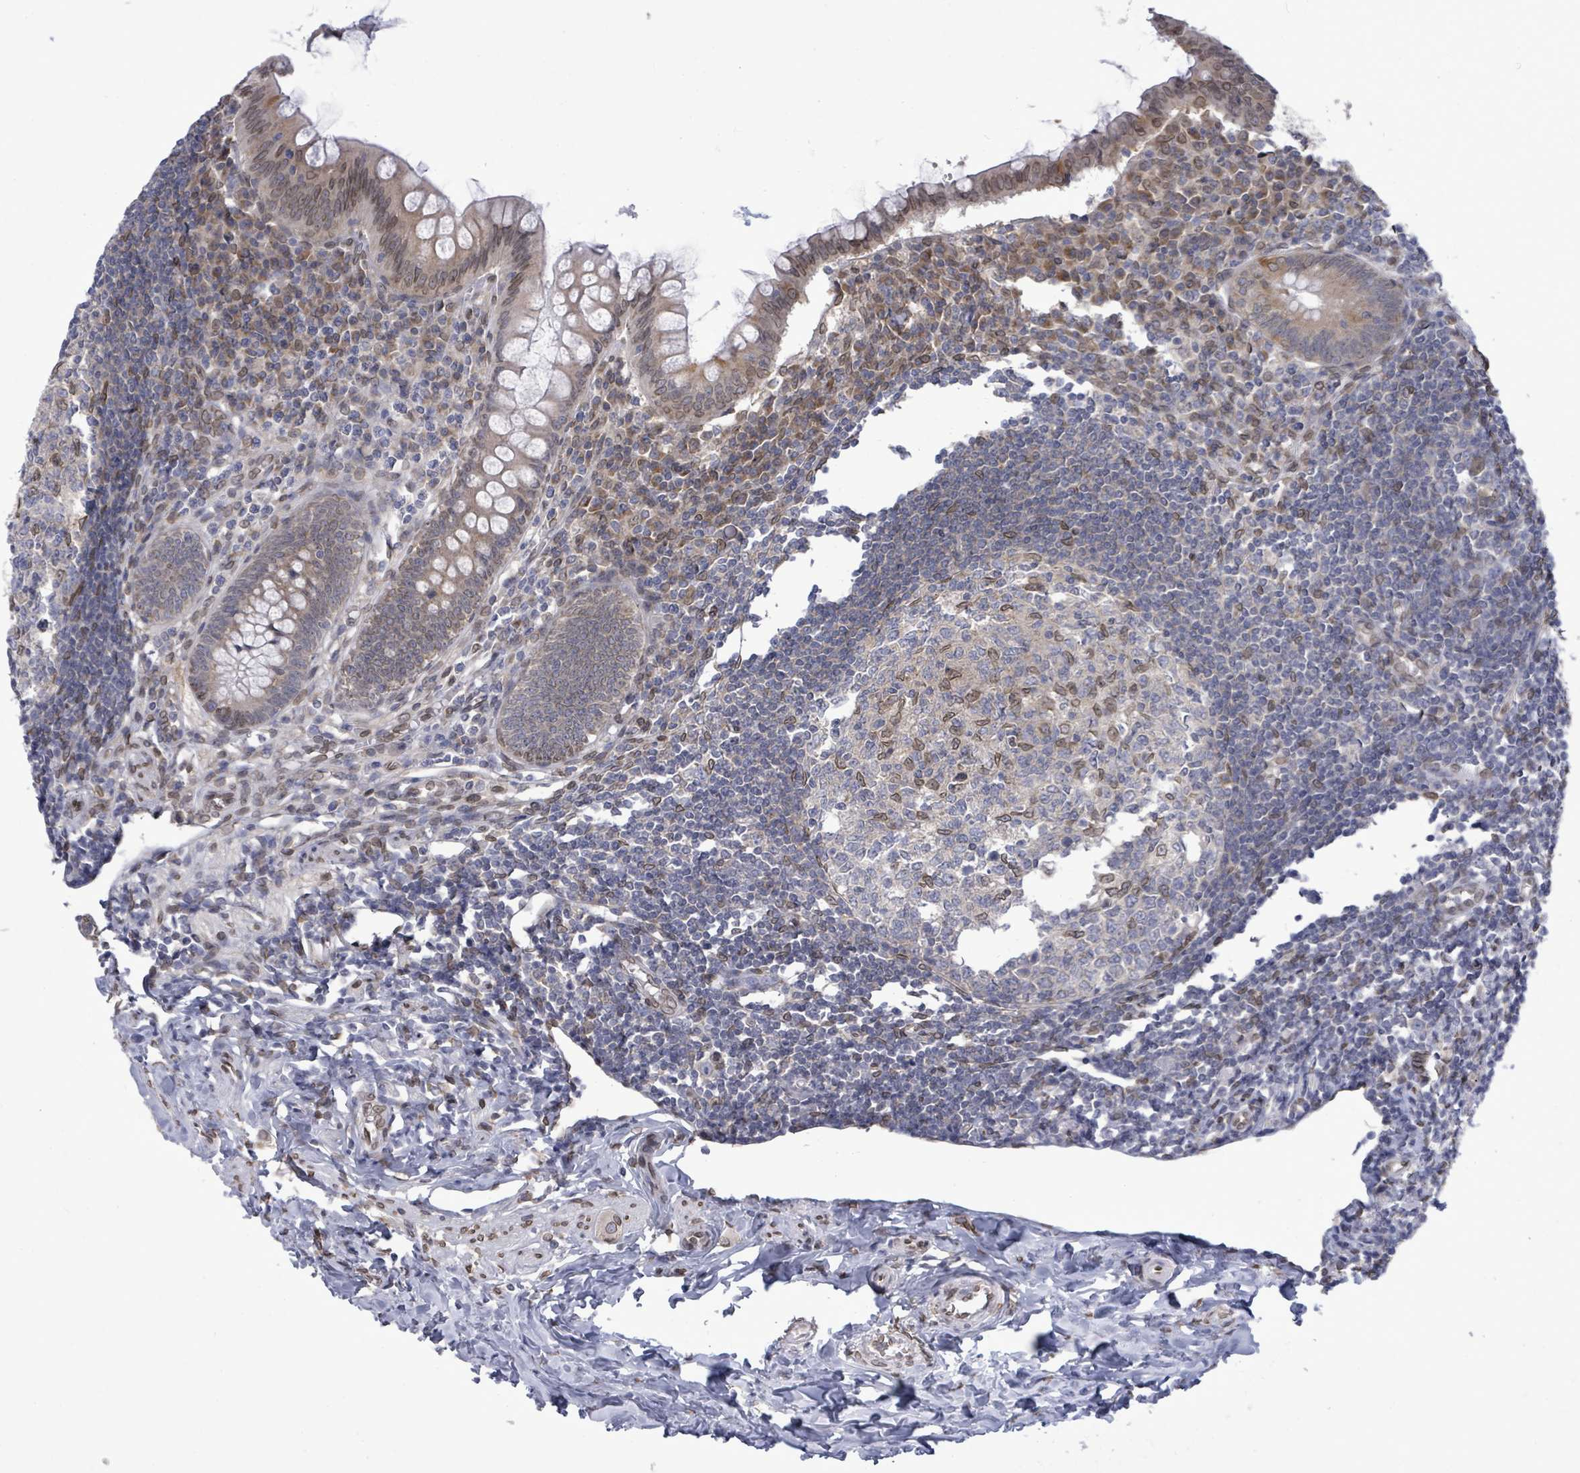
{"staining": {"intensity": "weak", "quantity": "25%-75%", "location": "cytoplasmic/membranous,nuclear"}, "tissue": "appendix", "cell_type": "Glandular cells", "image_type": "normal", "snomed": [{"axis": "morphology", "description": "Normal tissue, NOS"}, {"axis": "topography", "description": "Appendix"}], "caption": "Normal appendix was stained to show a protein in brown. There is low levels of weak cytoplasmic/membranous,nuclear expression in approximately 25%-75% of glandular cells. Immunohistochemistry (ihc) stains the protein of interest in brown and the nuclei are stained blue.", "gene": "ARFGAP1", "patient": {"sex": "female", "age": 33}}